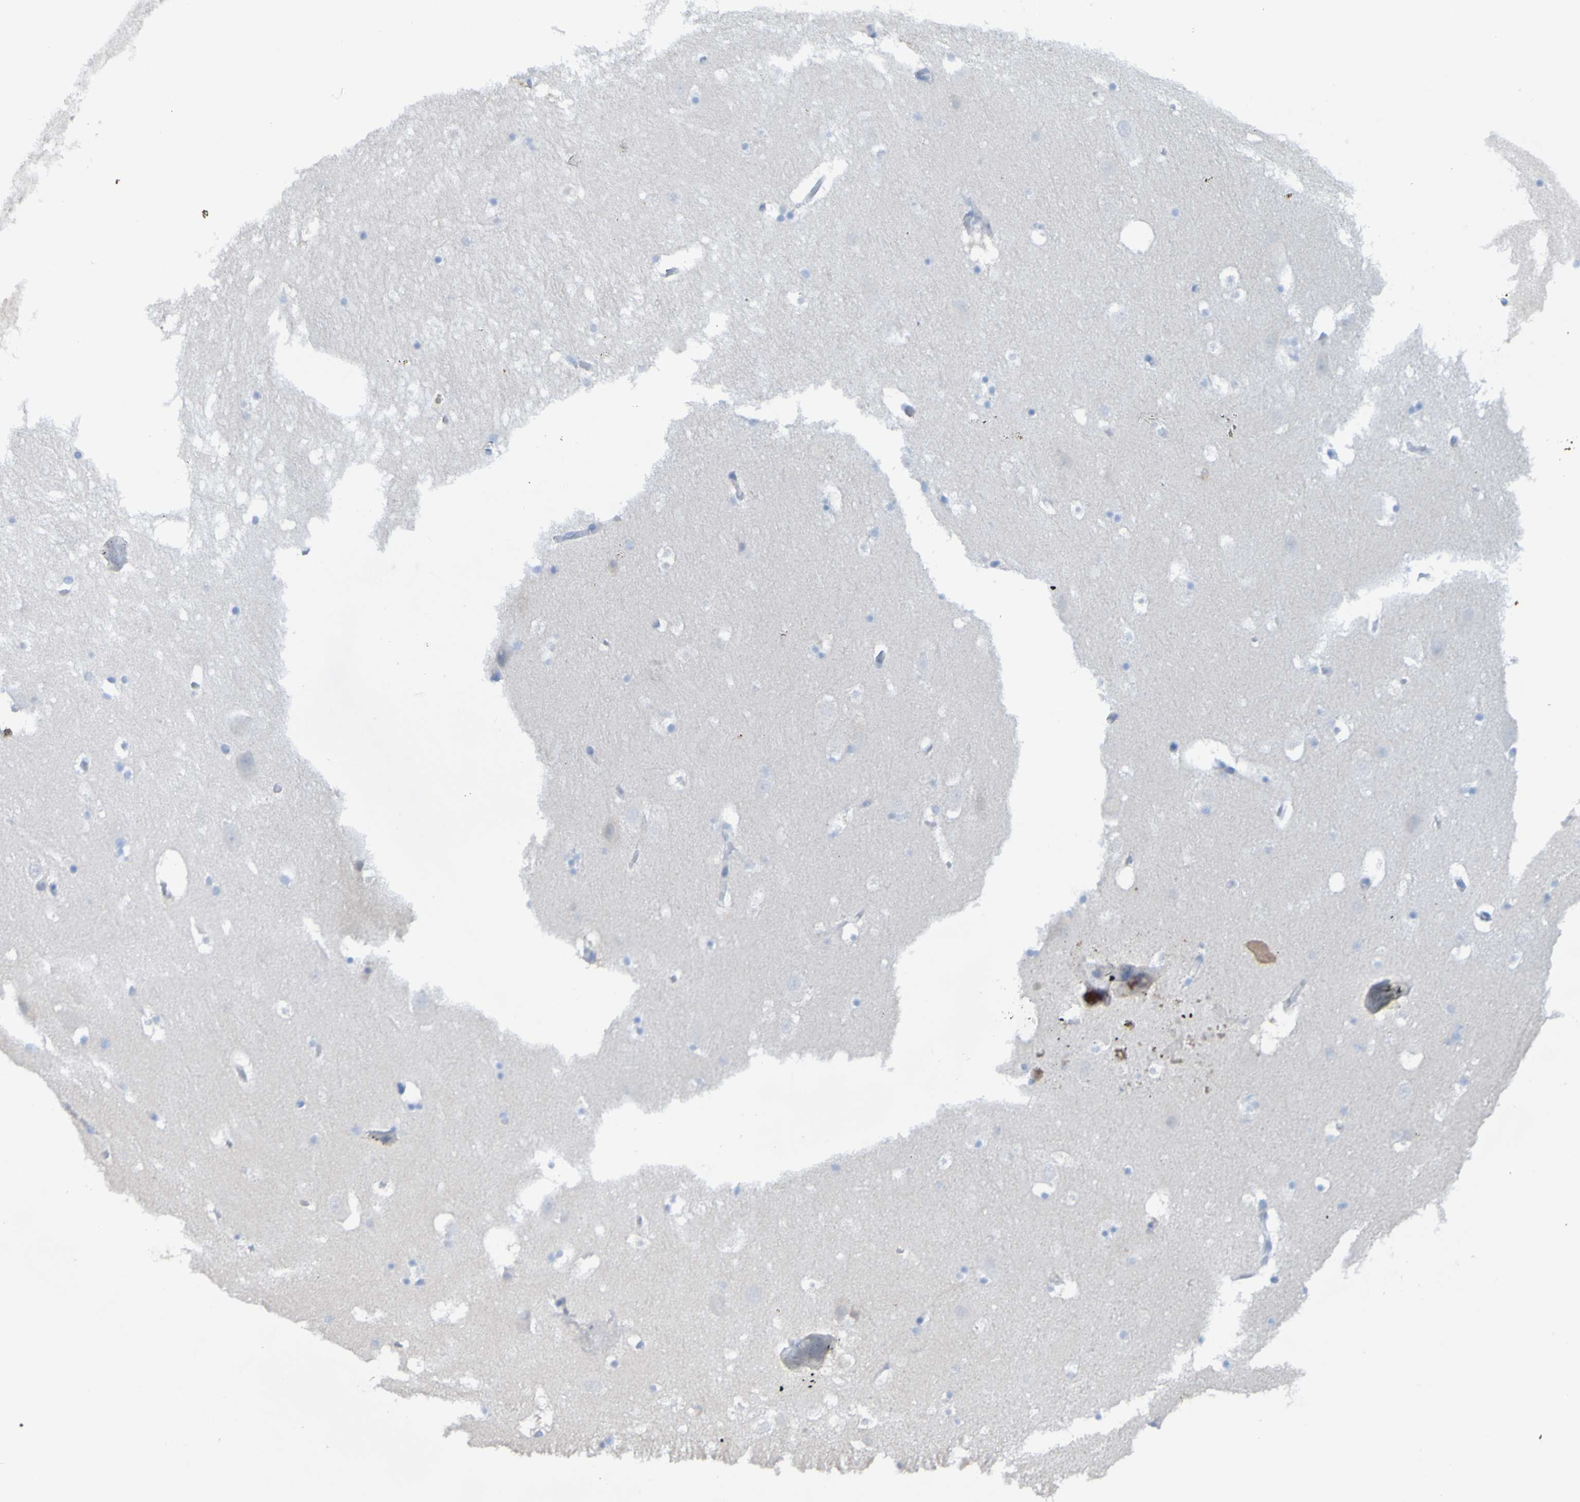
{"staining": {"intensity": "negative", "quantity": "none", "location": "none"}, "tissue": "hippocampus", "cell_type": "Glial cells", "image_type": "normal", "snomed": [{"axis": "morphology", "description": "Normal tissue, NOS"}, {"axis": "topography", "description": "Hippocampus"}], "caption": "High power microscopy photomicrograph of an immunohistochemistry micrograph of normal hippocampus, revealing no significant positivity in glial cells. The staining was performed using DAB (3,3'-diaminobenzidine) to visualize the protein expression in brown, while the nuclei were stained in blue with hematoxylin (Magnification: 20x).", "gene": "ACMSD", "patient": {"sex": "male", "age": 45}}